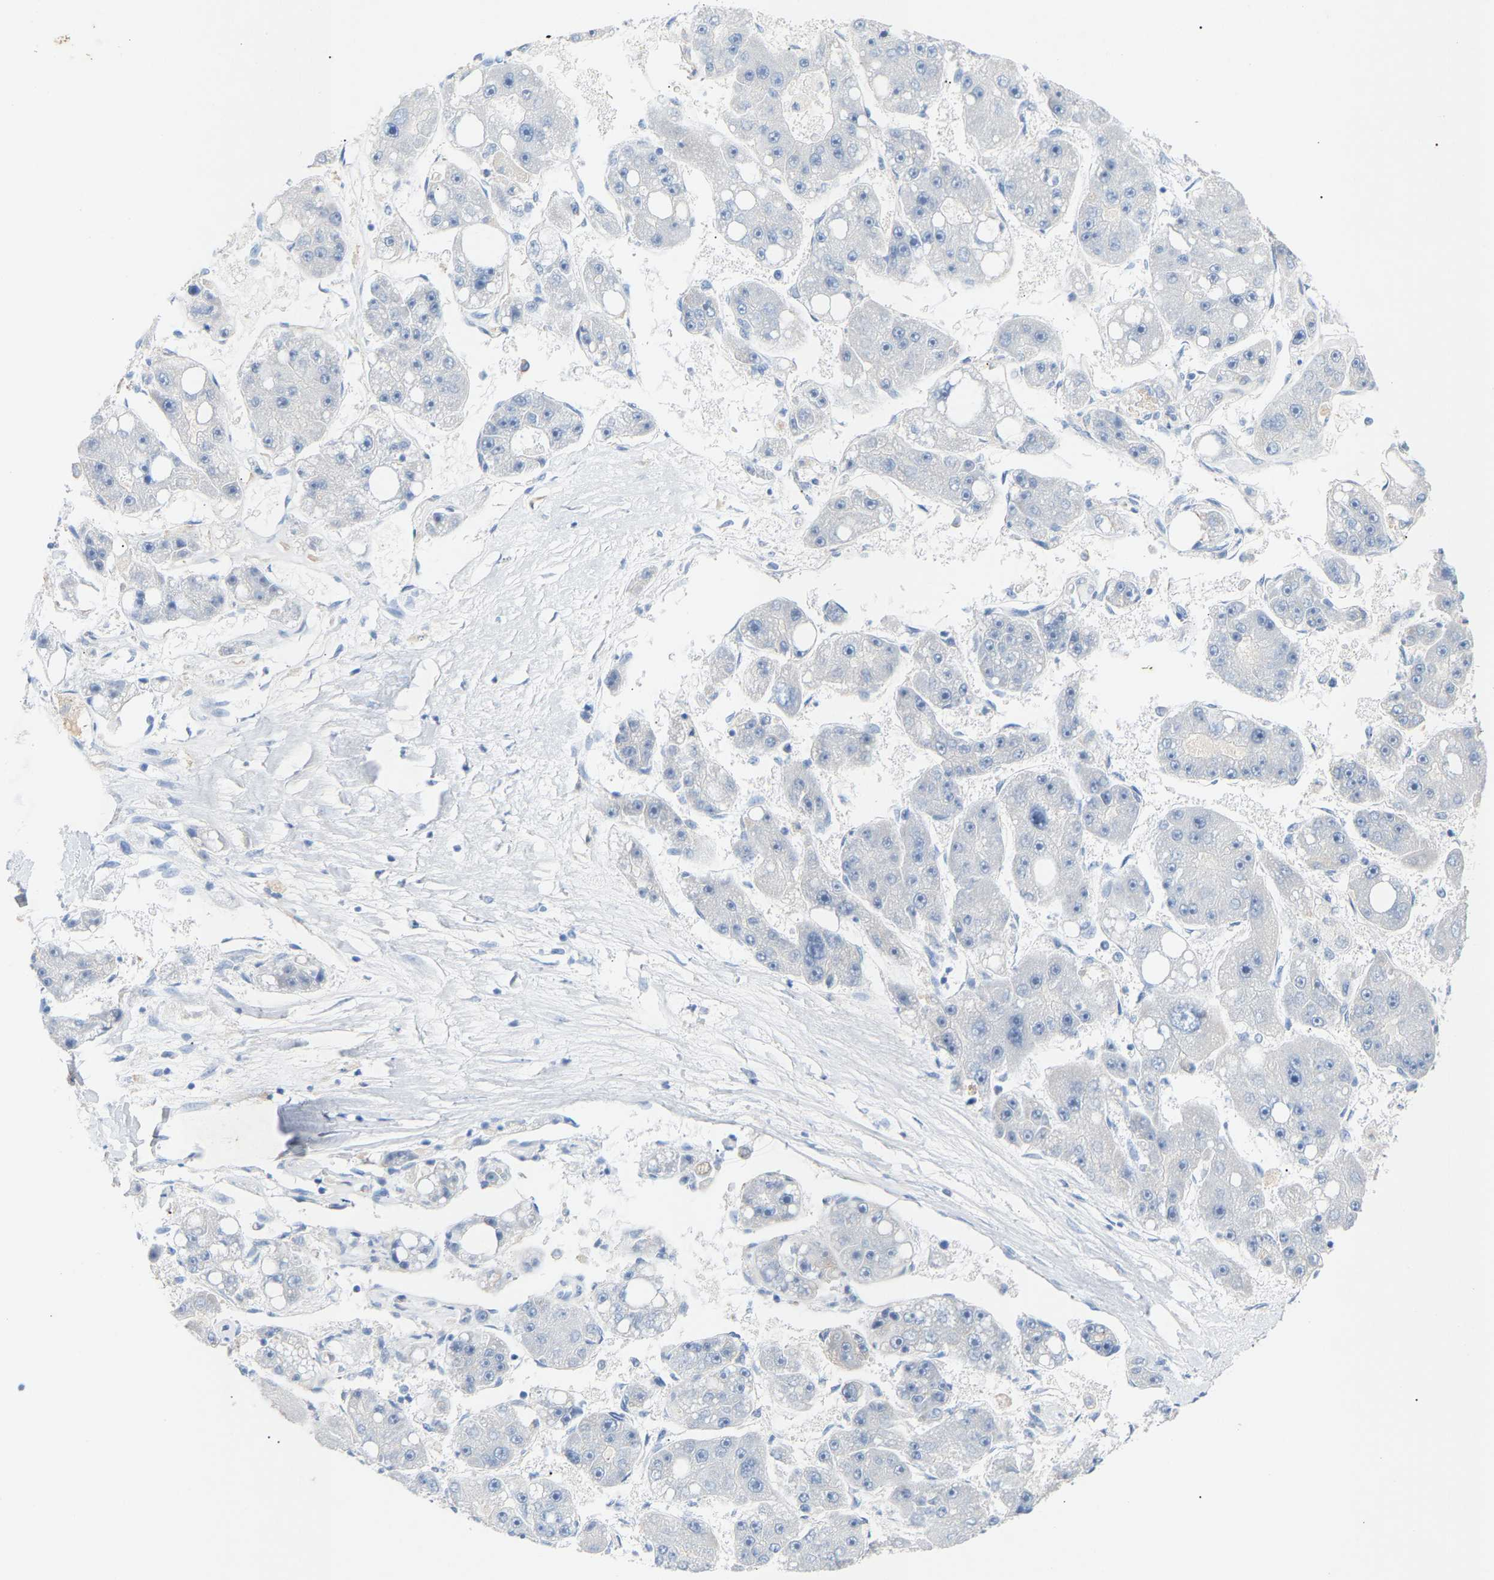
{"staining": {"intensity": "negative", "quantity": "none", "location": "none"}, "tissue": "liver cancer", "cell_type": "Tumor cells", "image_type": "cancer", "snomed": [{"axis": "morphology", "description": "Carcinoma, Hepatocellular, NOS"}, {"axis": "topography", "description": "Liver"}], "caption": "Liver cancer was stained to show a protein in brown. There is no significant positivity in tumor cells.", "gene": "PEX1", "patient": {"sex": "female", "age": 61}}